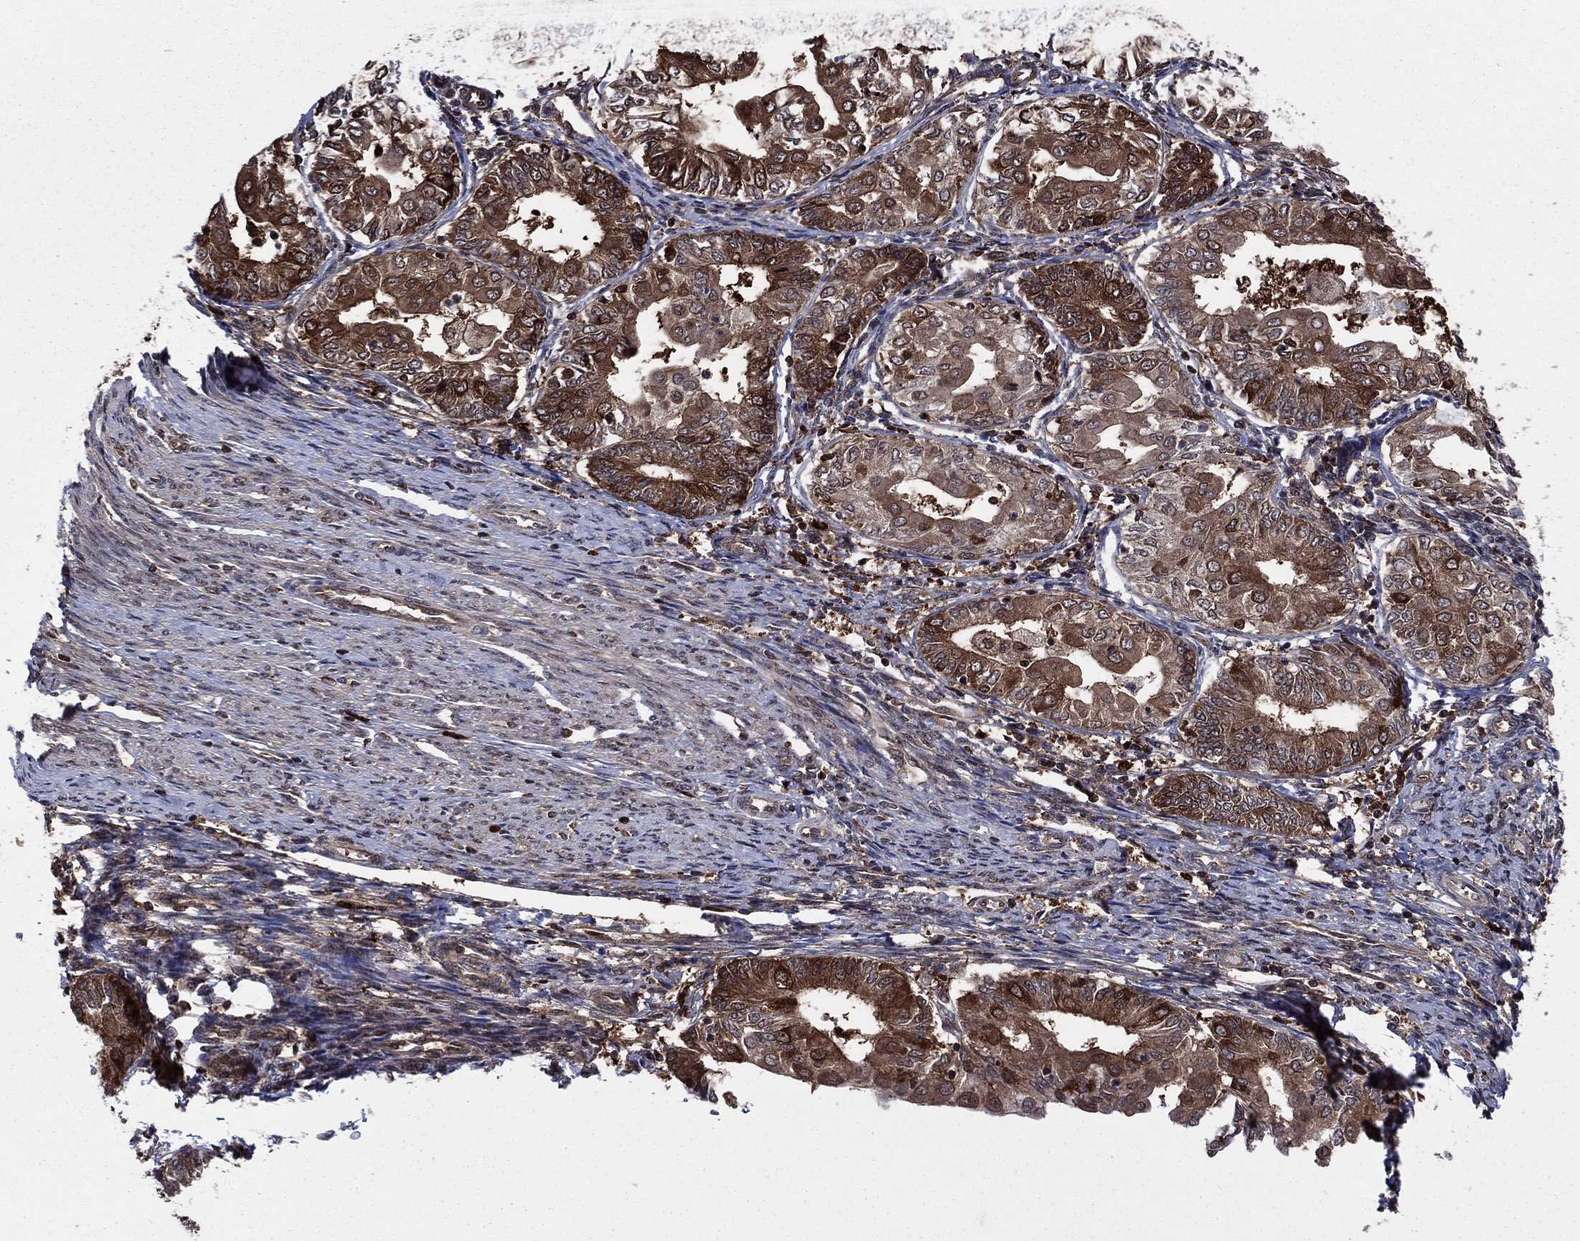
{"staining": {"intensity": "strong", "quantity": ">75%", "location": "cytoplasmic/membranous"}, "tissue": "endometrial cancer", "cell_type": "Tumor cells", "image_type": "cancer", "snomed": [{"axis": "morphology", "description": "Adenocarcinoma, NOS"}, {"axis": "topography", "description": "Endometrium"}], "caption": "Endometrial cancer stained with a brown dye reveals strong cytoplasmic/membranous positive expression in about >75% of tumor cells.", "gene": "CACYBP", "patient": {"sex": "female", "age": 68}}